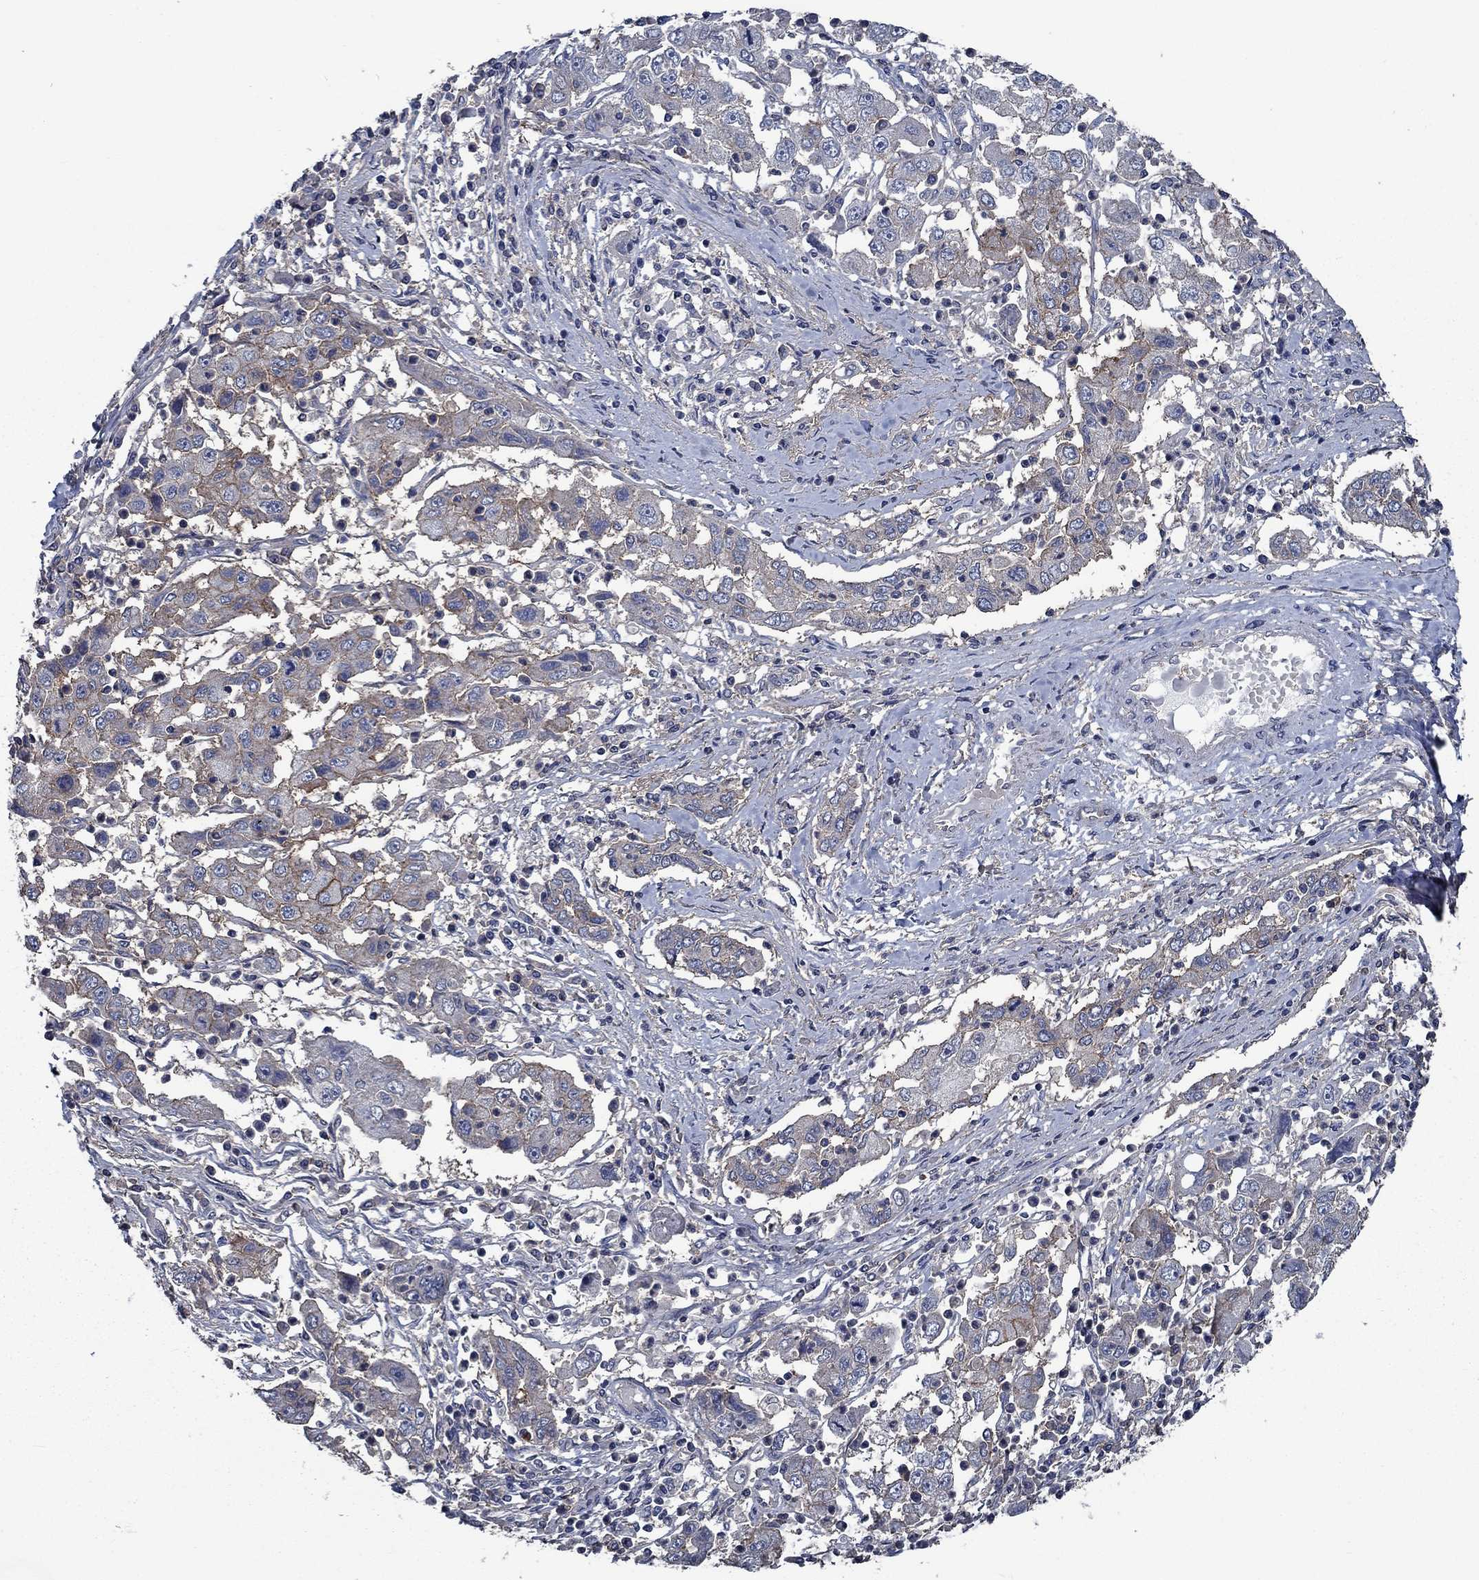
{"staining": {"intensity": "moderate", "quantity": "<25%", "location": "cytoplasmic/membranous"}, "tissue": "cervical cancer", "cell_type": "Tumor cells", "image_type": "cancer", "snomed": [{"axis": "morphology", "description": "Squamous cell carcinoma, NOS"}, {"axis": "topography", "description": "Cervix"}], "caption": "The micrograph reveals immunohistochemical staining of cervical cancer. There is moderate cytoplasmic/membranous expression is seen in about <25% of tumor cells.", "gene": "SLC44A1", "patient": {"sex": "female", "age": 36}}